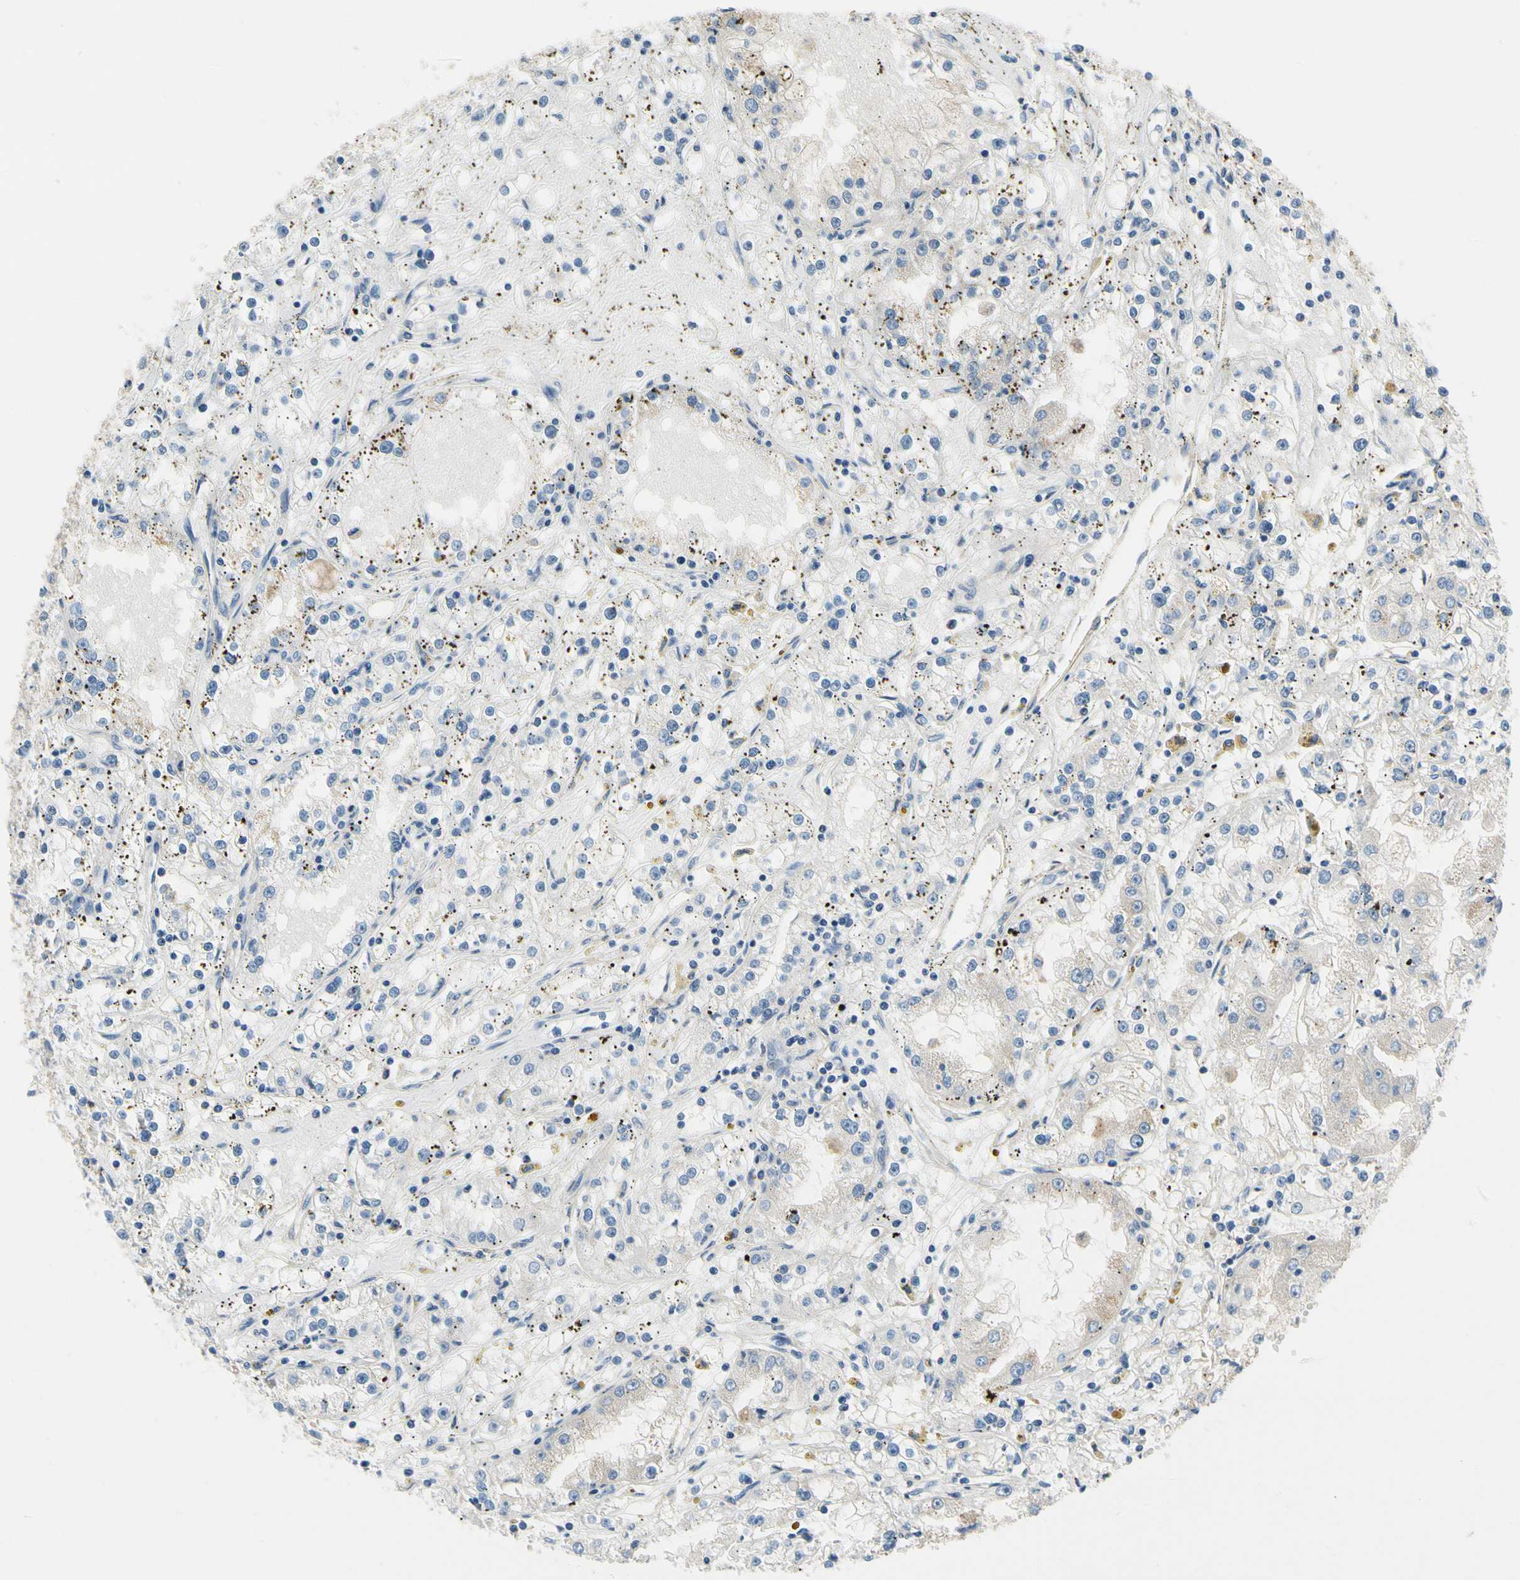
{"staining": {"intensity": "weak", "quantity": "<25%", "location": "cytoplasmic/membranous"}, "tissue": "renal cancer", "cell_type": "Tumor cells", "image_type": "cancer", "snomed": [{"axis": "morphology", "description": "Adenocarcinoma, NOS"}, {"axis": "topography", "description": "Kidney"}], "caption": "High power microscopy photomicrograph of an IHC micrograph of renal cancer, revealing no significant staining in tumor cells.", "gene": "CA14", "patient": {"sex": "male", "age": 56}}